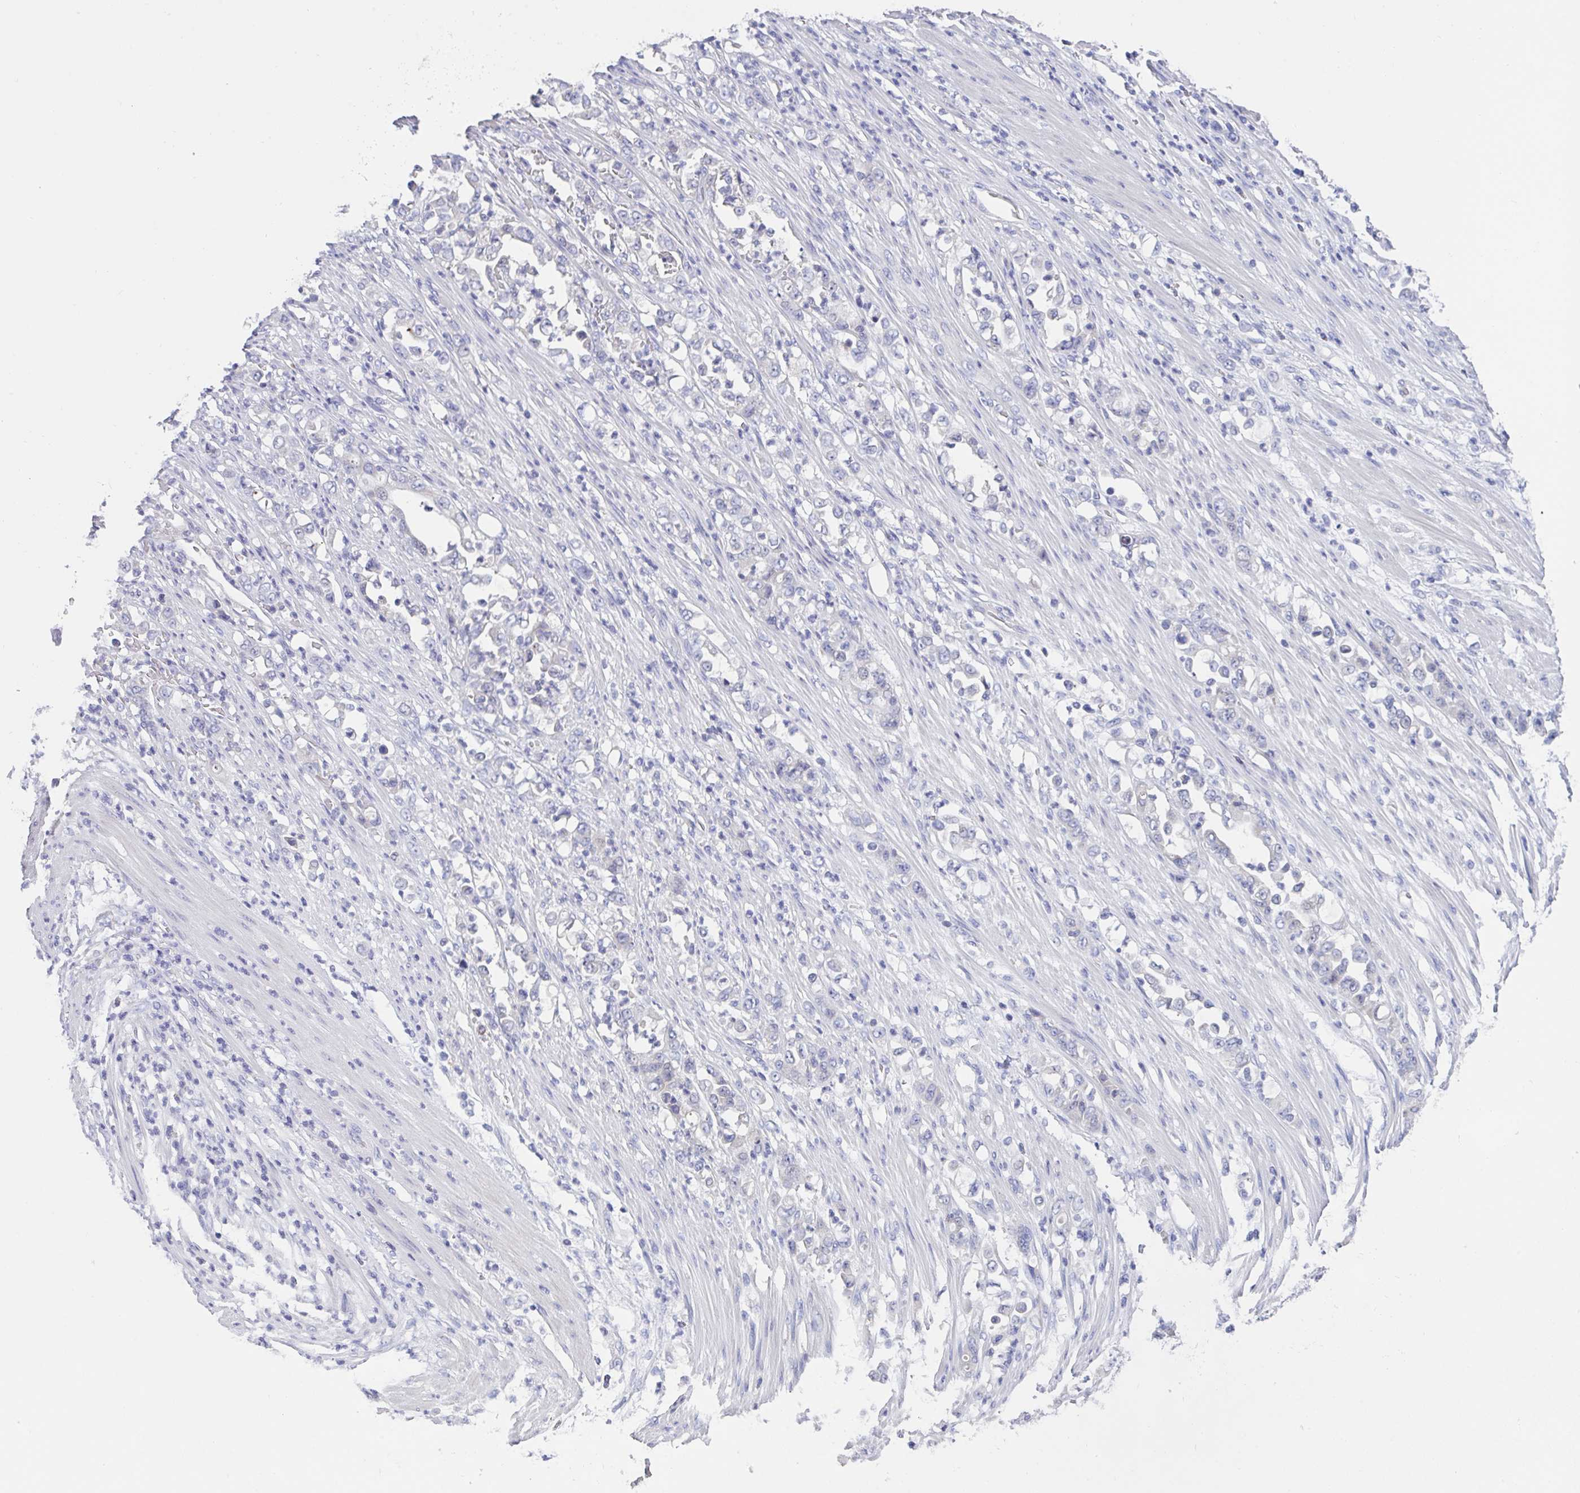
{"staining": {"intensity": "negative", "quantity": "none", "location": "none"}, "tissue": "stomach cancer", "cell_type": "Tumor cells", "image_type": "cancer", "snomed": [{"axis": "morphology", "description": "Normal tissue, NOS"}, {"axis": "morphology", "description": "Adenocarcinoma, NOS"}, {"axis": "topography", "description": "Stomach"}], "caption": "Immunohistochemical staining of human stomach cancer (adenocarcinoma) reveals no significant expression in tumor cells. (Brightfield microscopy of DAB immunohistochemistry (IHC) at high magnification).", "gene": "LRRC58", "patient": {"sex": "female", "age": 79}}